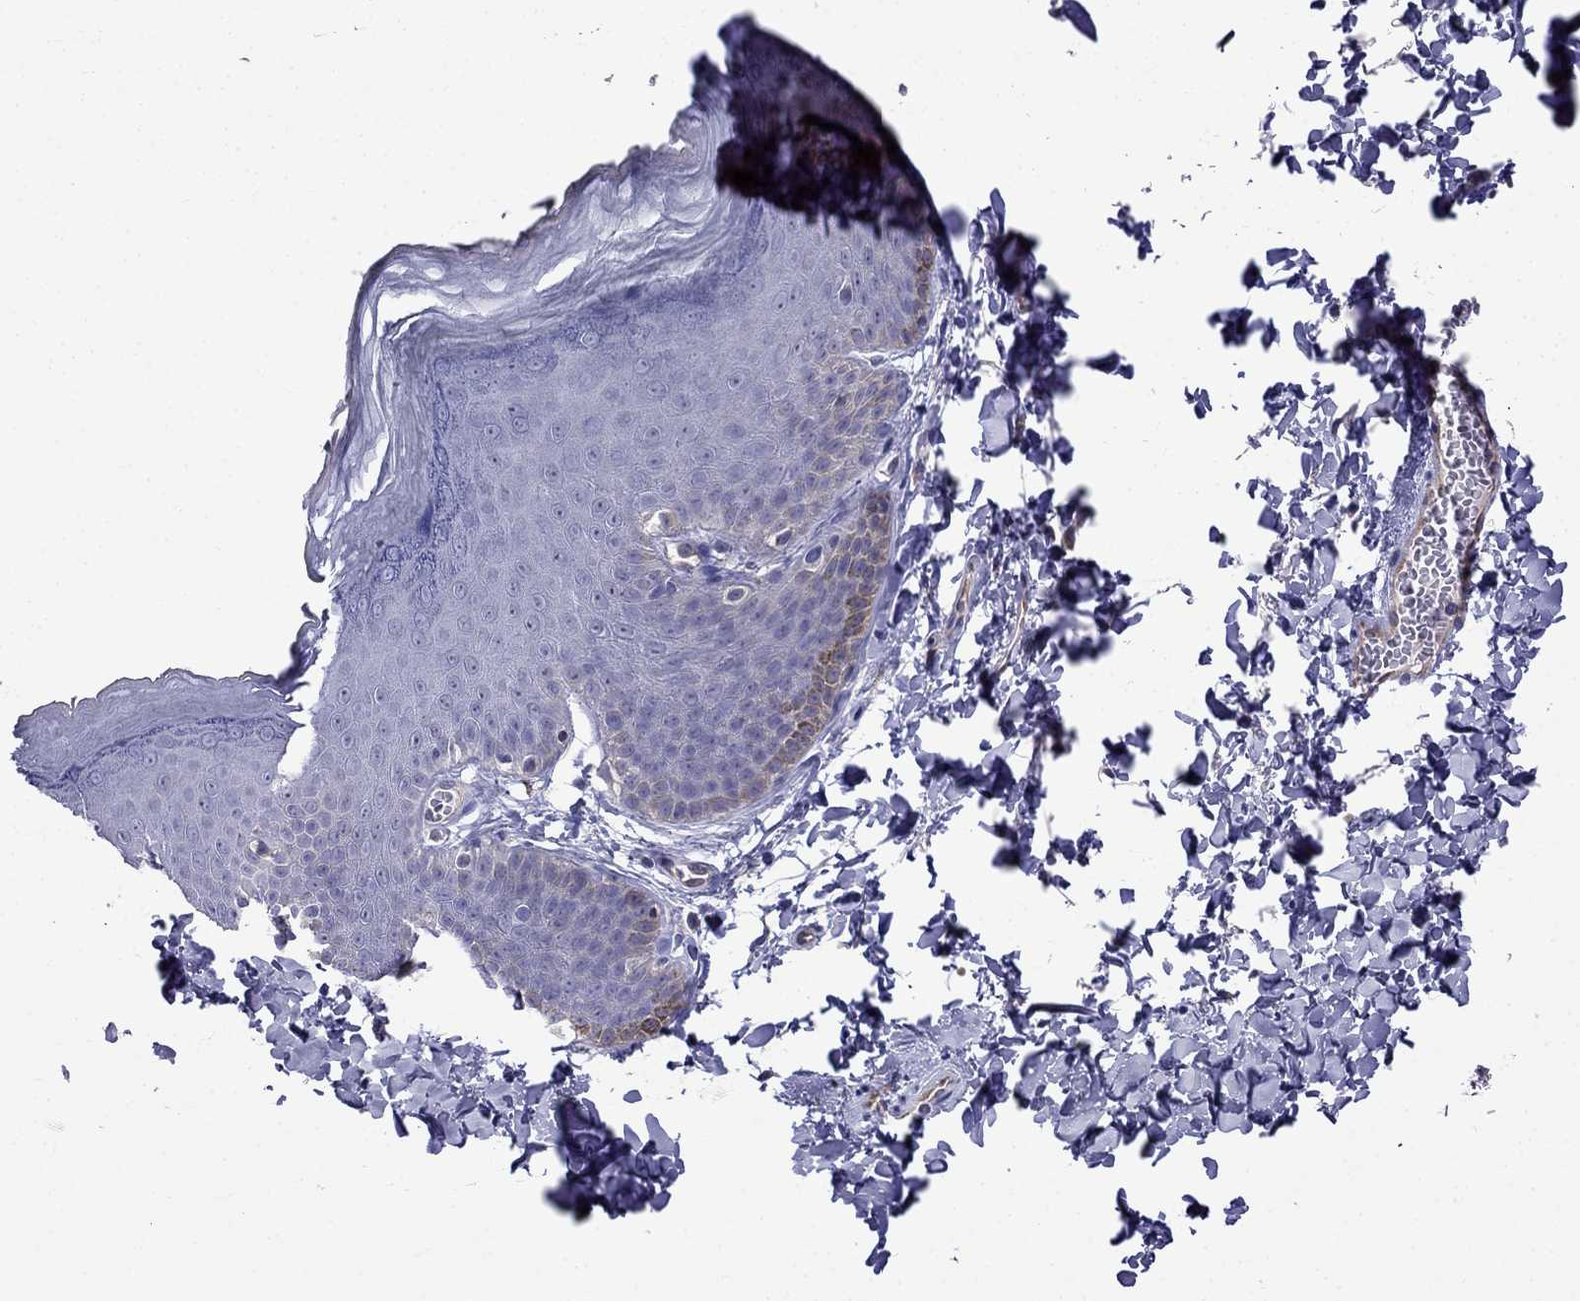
{"staining": {"intensity": "negative", "quantity": "none", "location": "none"}, "tissue": "skin", "cell_type": "Epidermal cells", "image_type": "normal", "snomed": [{"axis": "morphology", "description": "Normal tissue, NOS"}, {"axis": "topography", "description": "Anal"}], "caption": "There is no significant staining in epidermal cells of skin. Brightfield microscopy of immunohistochemistry stained with DAB (3,3'-diaminobenzidine) (brown) and hematoxylin (blue), captured at high magnification.", "gene": "GNAL", "patient": {"sex": "male", "age": 53}}